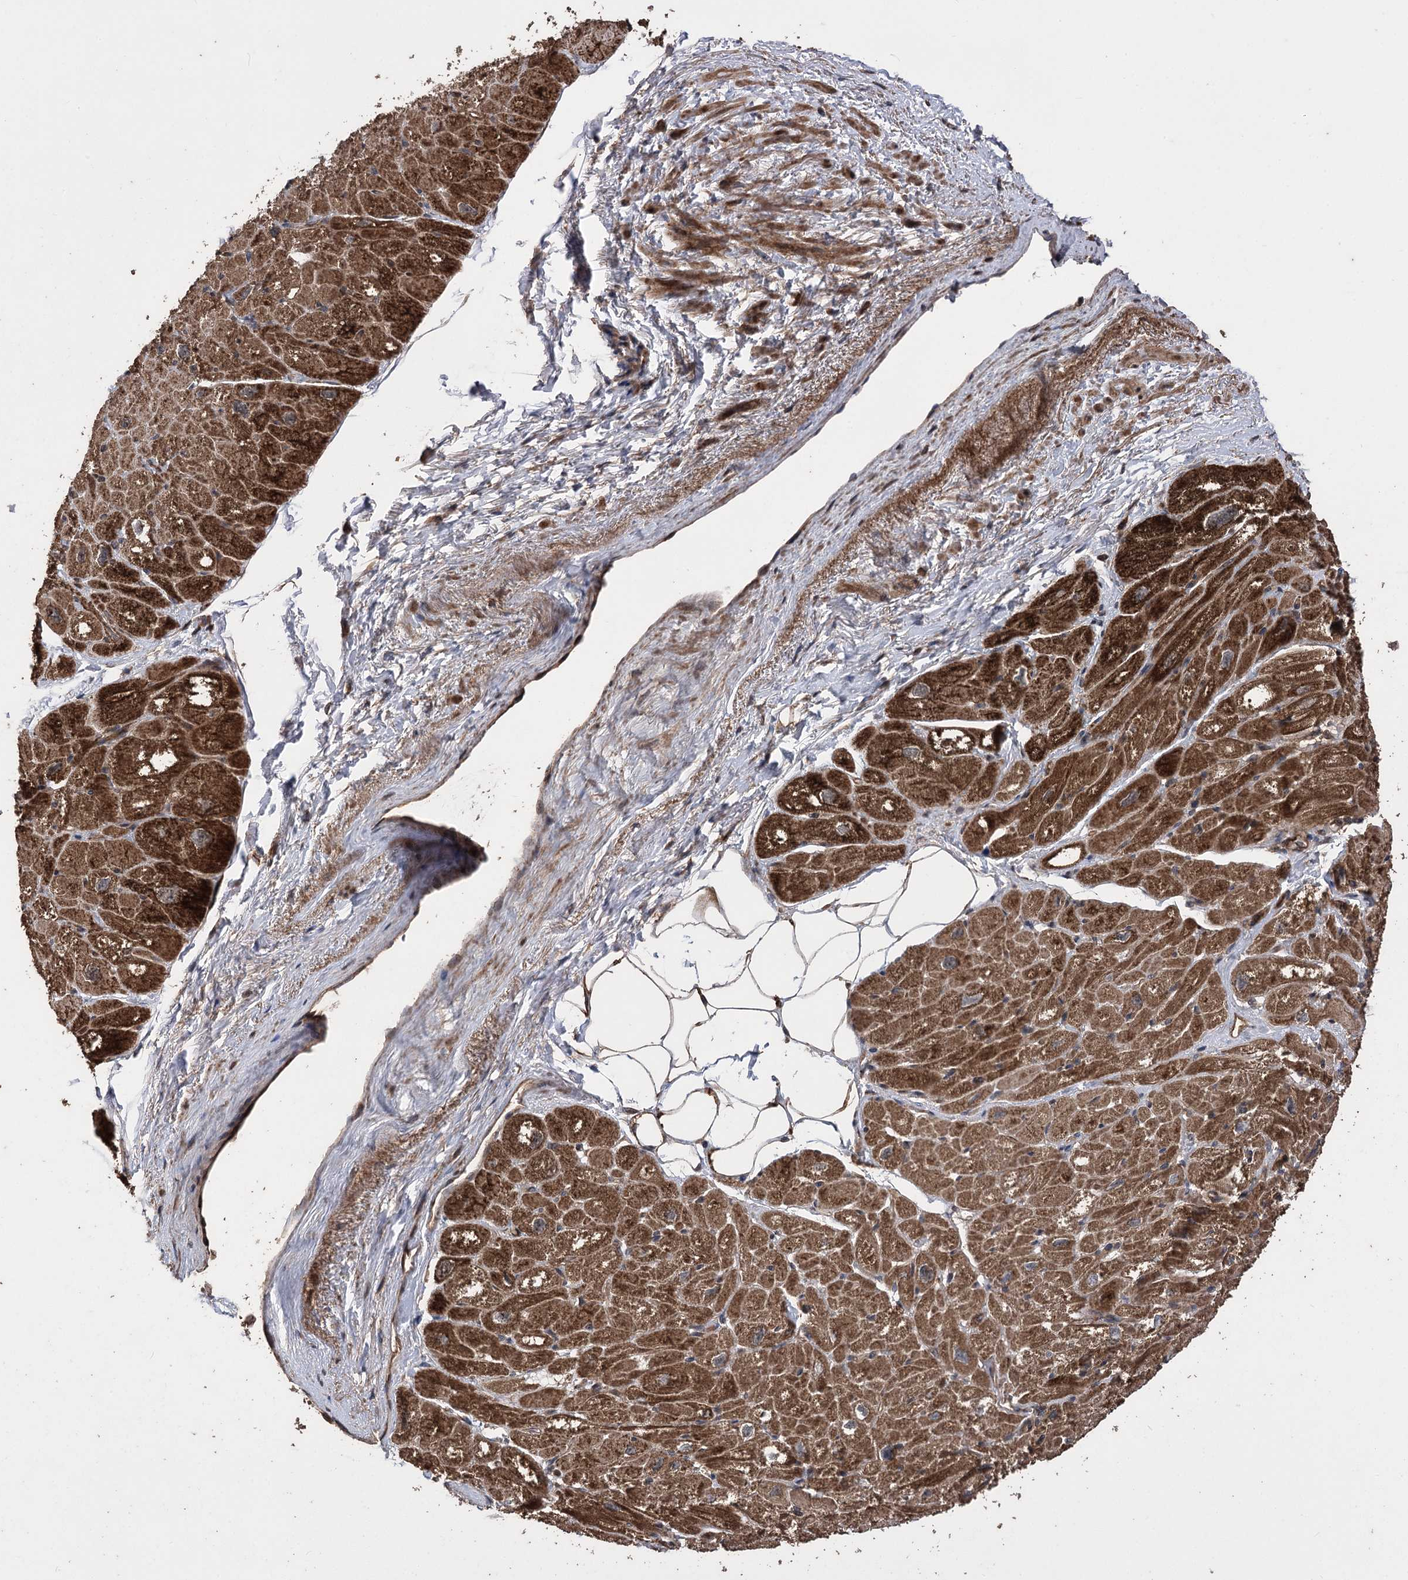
{"staining": {"intensity": "strong", "quantity": ">75%", "location": "cytoplasmic/membranous"}, "tissue": "heart muscle", "cell_type": "Cardiomyocytes", "image_type": "normal", "snomed": [{"axis": "morphology", "description": "Normal tissue, NOS"}, {"axis": "topography", "description": "Heart"}], "caption": "Normal heart muscle reveals strong cytoplasmic/membranous staining in approximately >75% of cardiomyocytes Ihc stains the protein in brown and the nuclei are stained blue..", "gene": "RASSF3", "patient": {"sex": "male", "age": 50}}